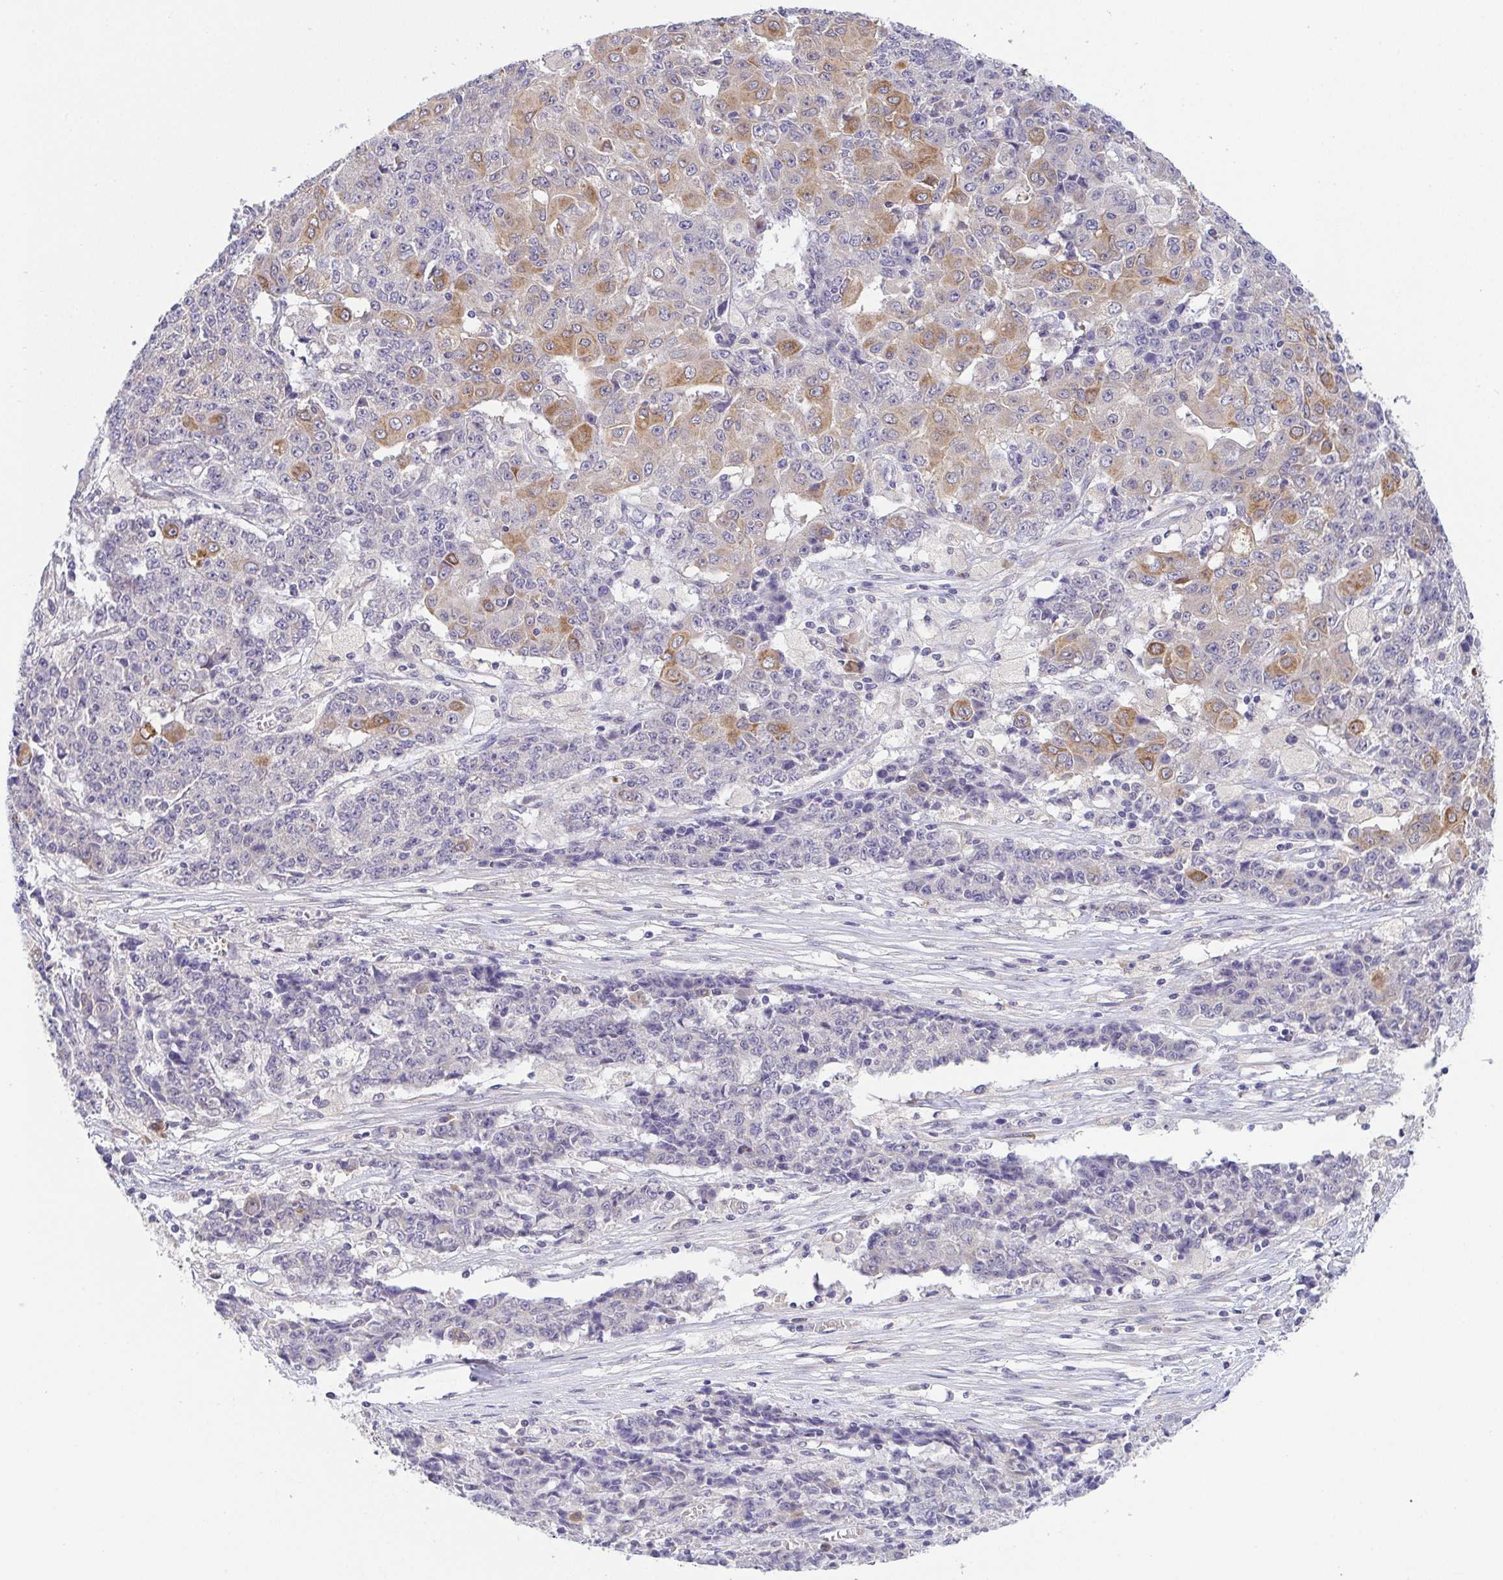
{"staining": {"intensity": "moderate", "quantity": "<25%", "location": "cytoplasmic/membranous"}, "tissue": "ovarian cancer", "cell_type": "Tumor cells", "image_type": "cancer", "snomed": [{"axis": "morphology", "description": "Carcinoma, endometroid"}, {"axis": "topography", "description": "Ovary"}], "caption": "This is a histology image of immunohistochemistry staining of ovarian cancer (endometroid carcinoma), which shows moderate expression in the cytoplasmic/membranous of tumor cells.", "gene": "BCL2L1", "patient": {"sex": "female", "age": 42}}